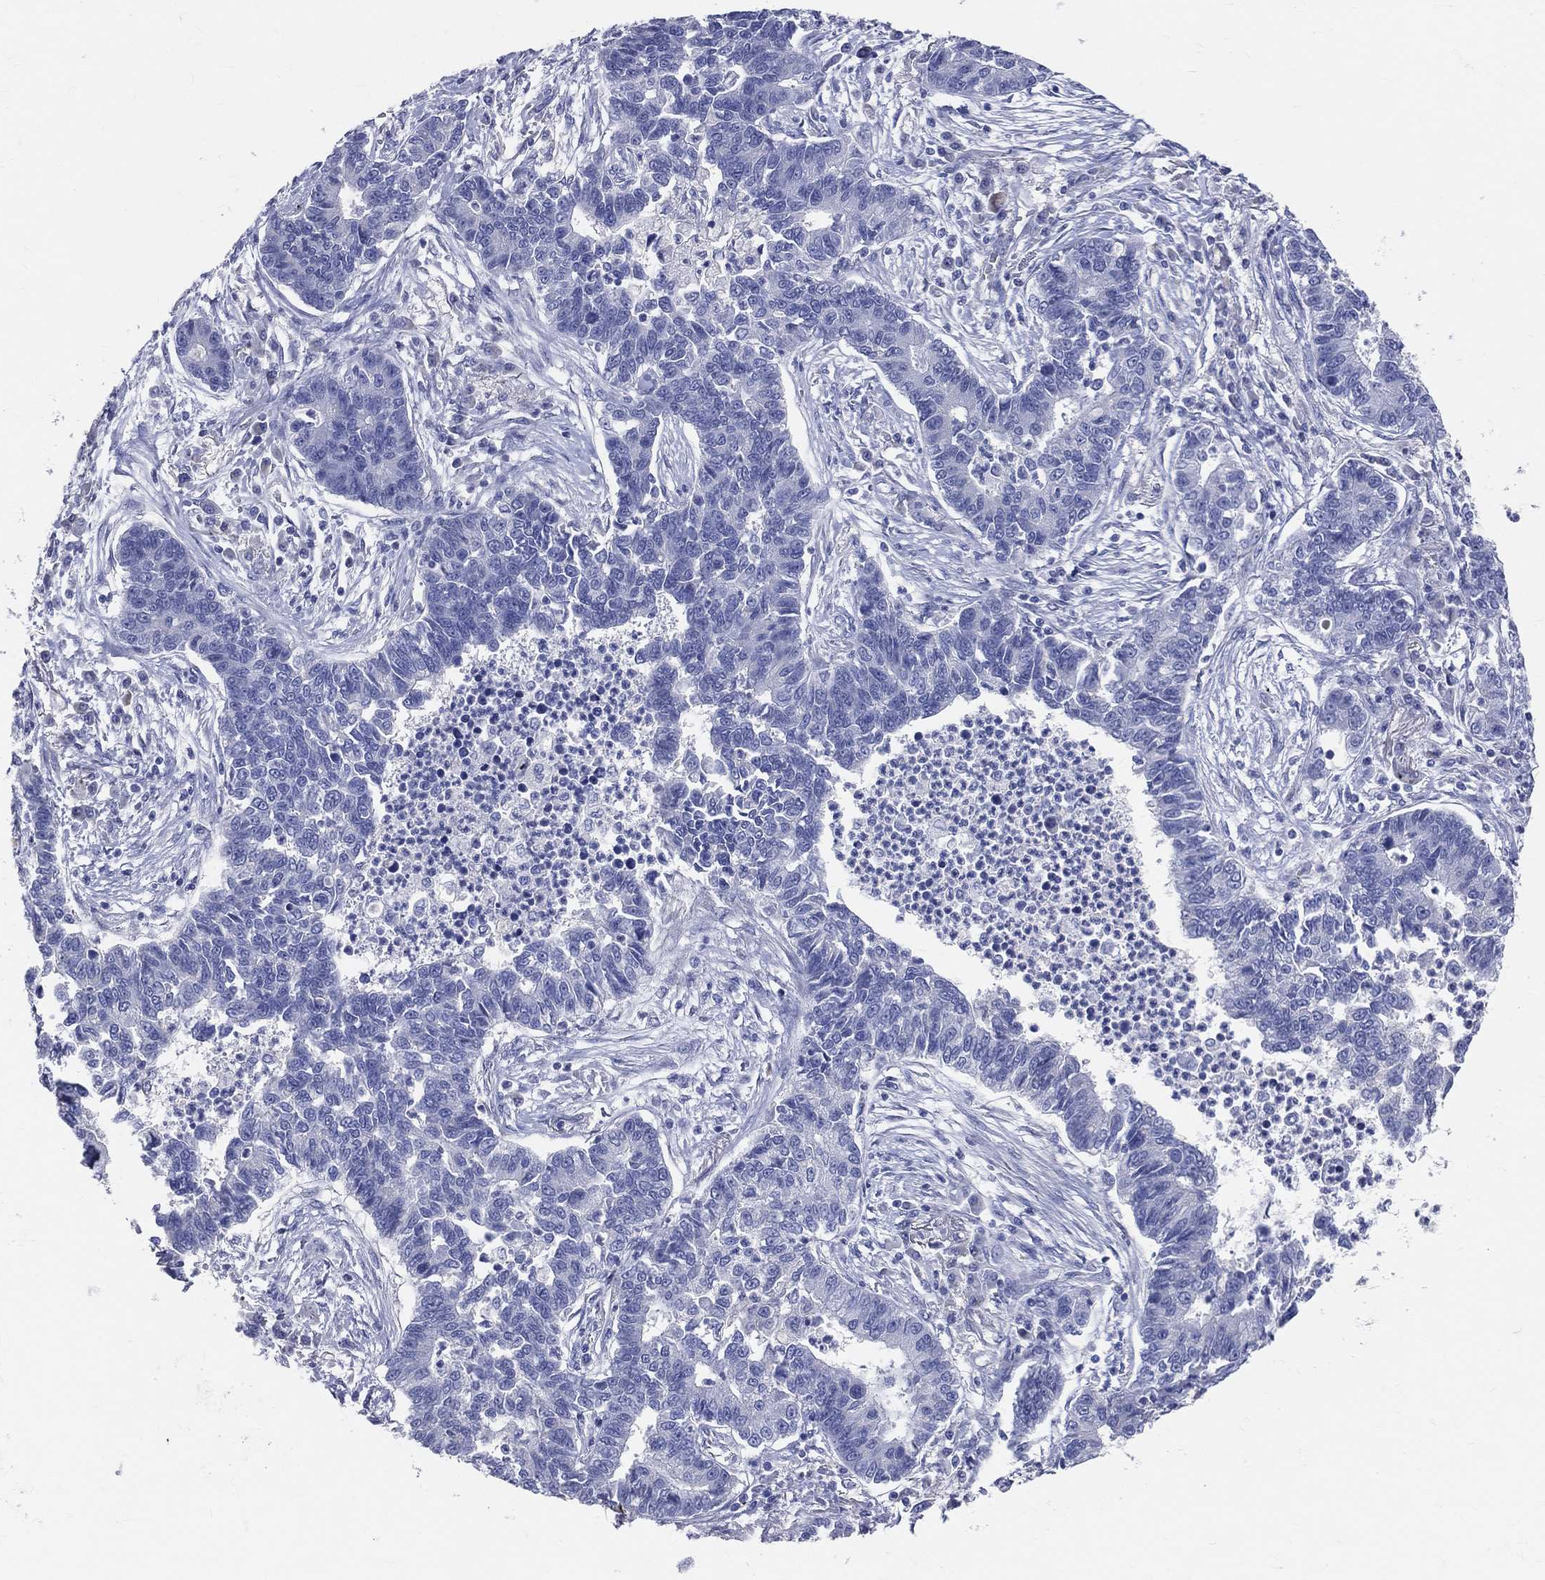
{"staining": {"intensity": "negative", "quantity": "none", "location": "none"}, "tissue": "lung cancer", "cell_type": "Tumor cells", "image_type": "cancer", "snomed": [{"axis": "morphology", "description": "Adenocarcinoma, NOS"}, {"axis": "topography", "description": "Lung"}], "caption": "A photomicrograph of human adenocarcinoma (lung) is negative for staining in tumor cells.", "gene": "LAT", "patient": {"sex": "female", "age": 57}}